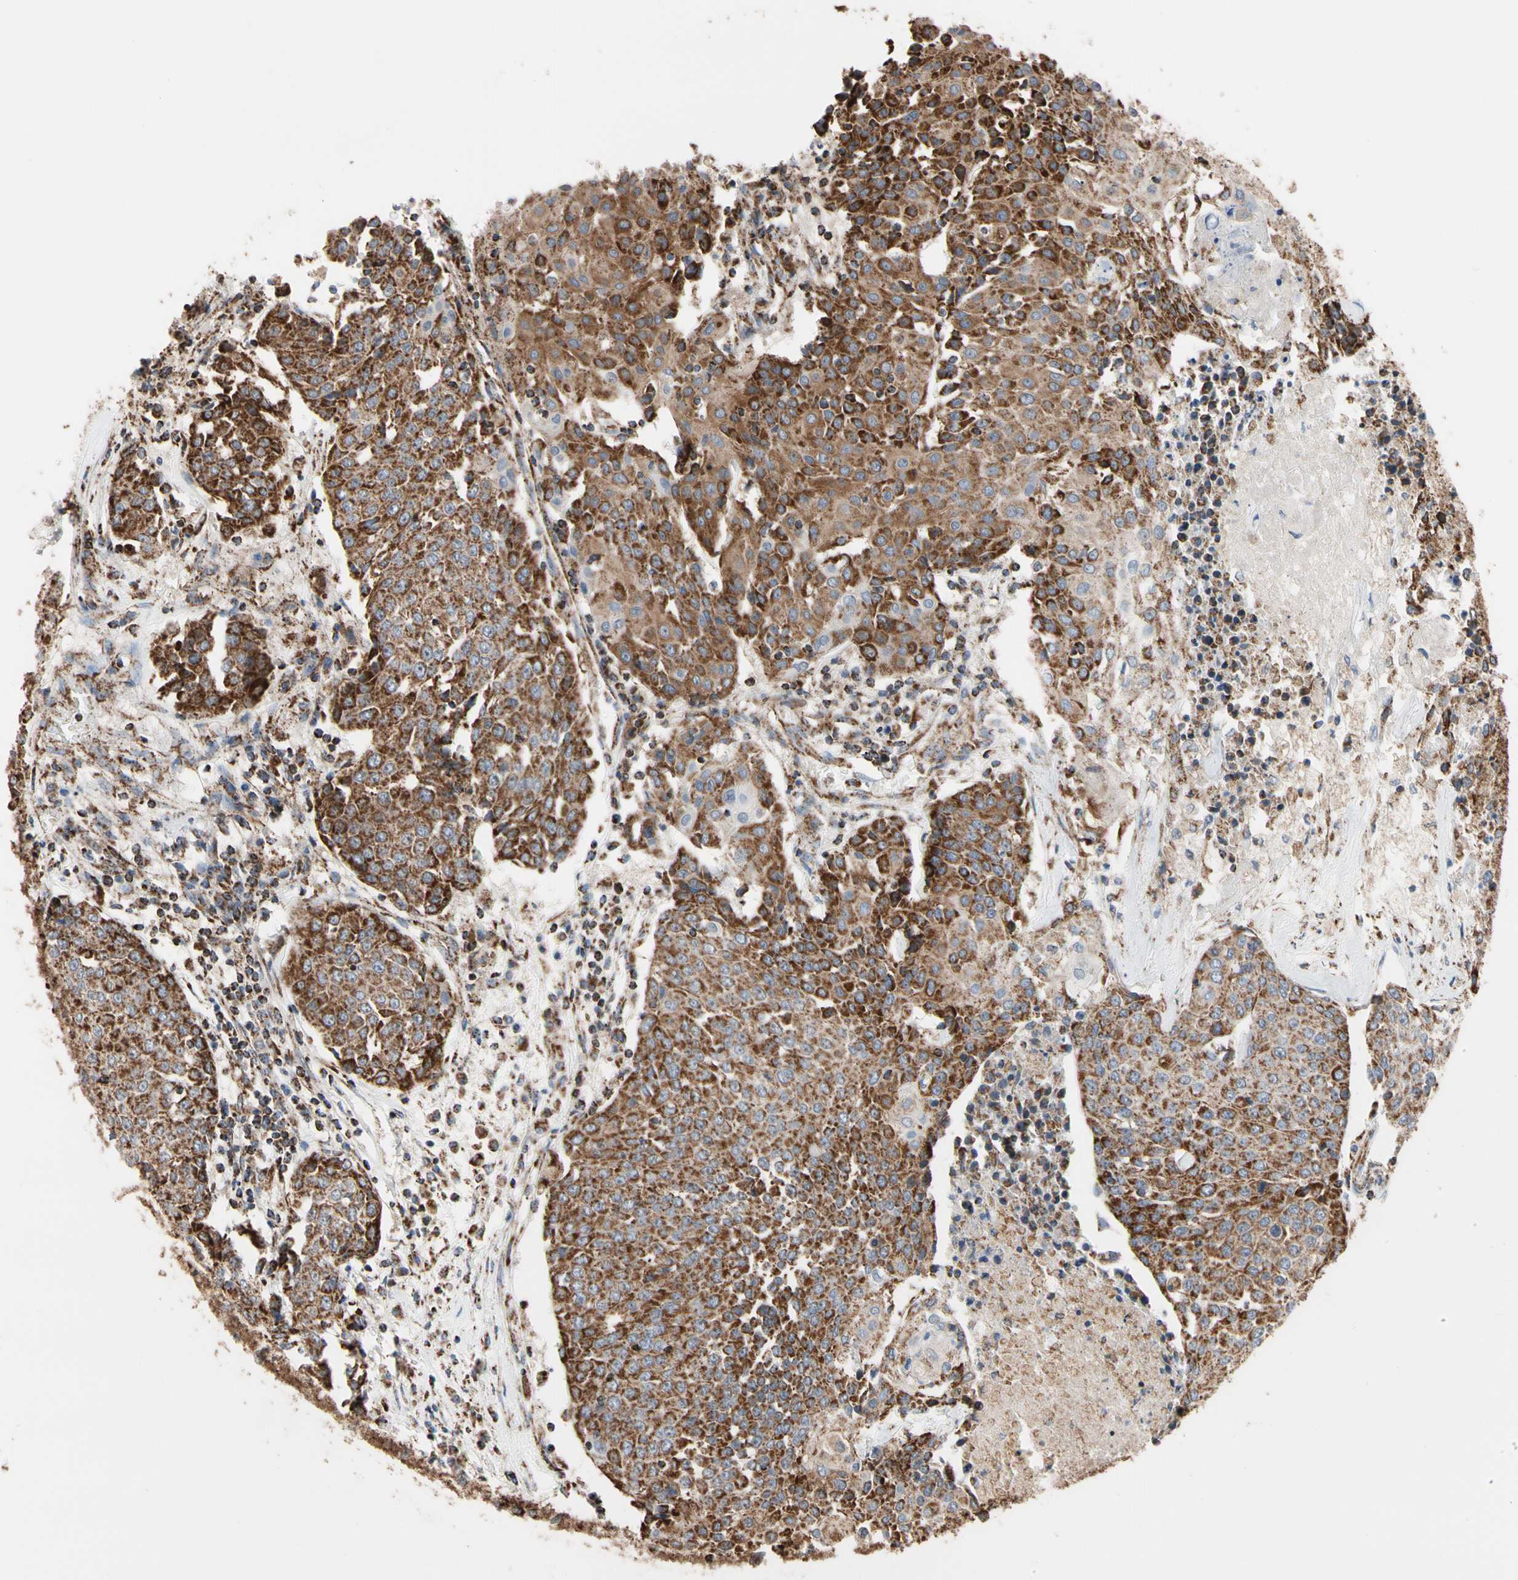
{"staining": {"intensity": "strong", "quantity": ">75%", "location": "cytoplasmic/membranous"}, "tissue": "urothelial cancer", "cell_type": "Tumor cells", "image_type": "cancer", "snomed": [{"axis": "morphology", "description": "Urothelial carcinoma, High grade"}, {"axis": "topography", "description": "Urinary bladder"}], "caption": "Protein analysis of urothelial carcinoma (high-grade) tissue displays strong cytoplasmic/membranous positivity in about >75% of tumor cells.", "gene": "FAM110B", "patient": {"sex": "female", "age": 85}}